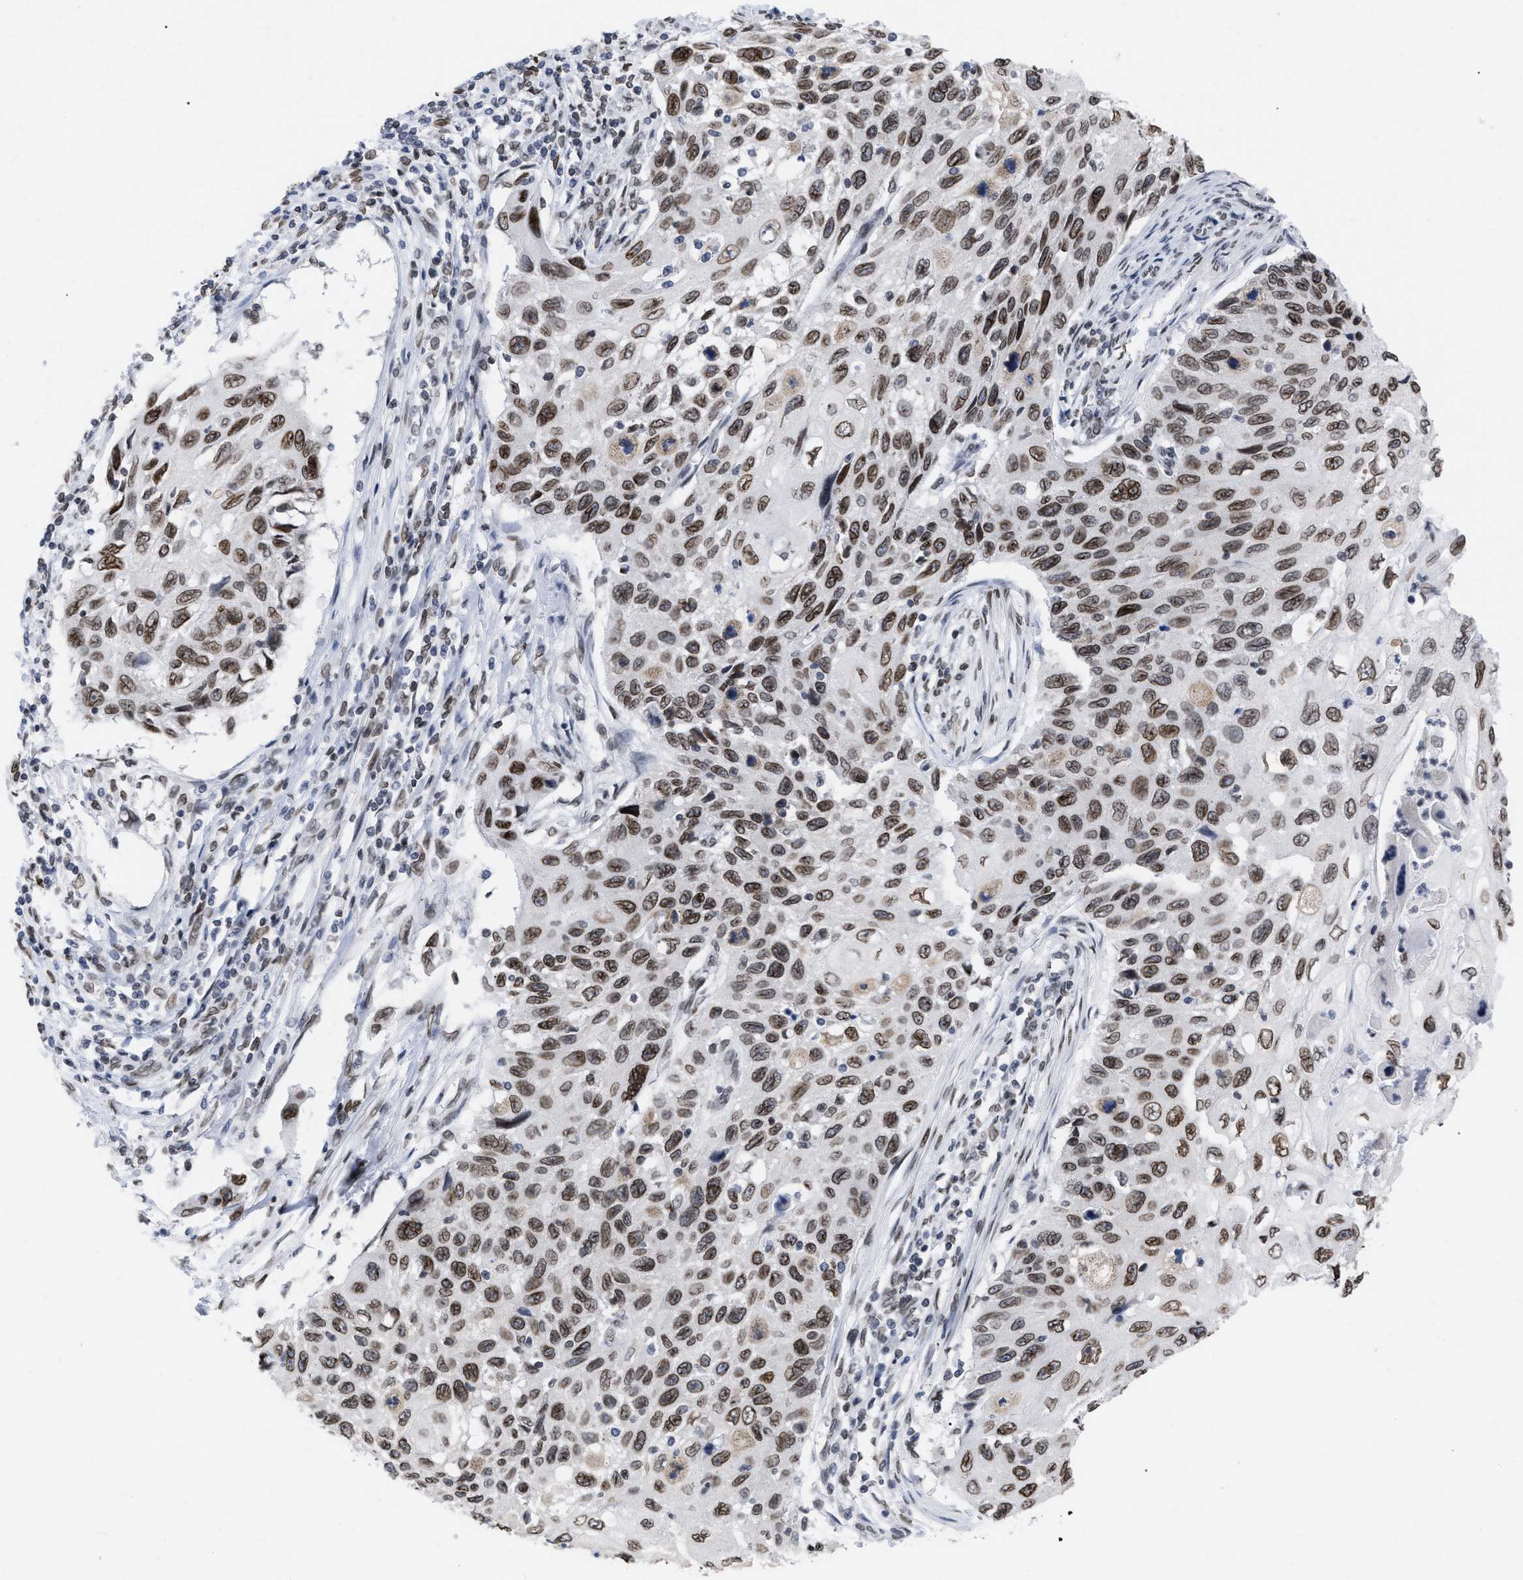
{"staining": {"intensity": "moderate", "quantity": ">75%", "location": "cytoplasmic/membranous,nuclear"}, "tissue": "cervical cancer", "cell_type": "Tumor cells", "image_type": "cancer", "snomed": [{"axis": "morphology", "description": "Squamous cell carcinoma, NOS"}, {"axis": "topography", "description": "Cervix"}], "caption": "Protein staining shows moderate cytoplasmic/membranous and nuclear positivity in about >75% of tumor cells in squamous cell carcinoma (cervical).", "gene": "TPR", "patient": {"sex": "female", "age": 70}}